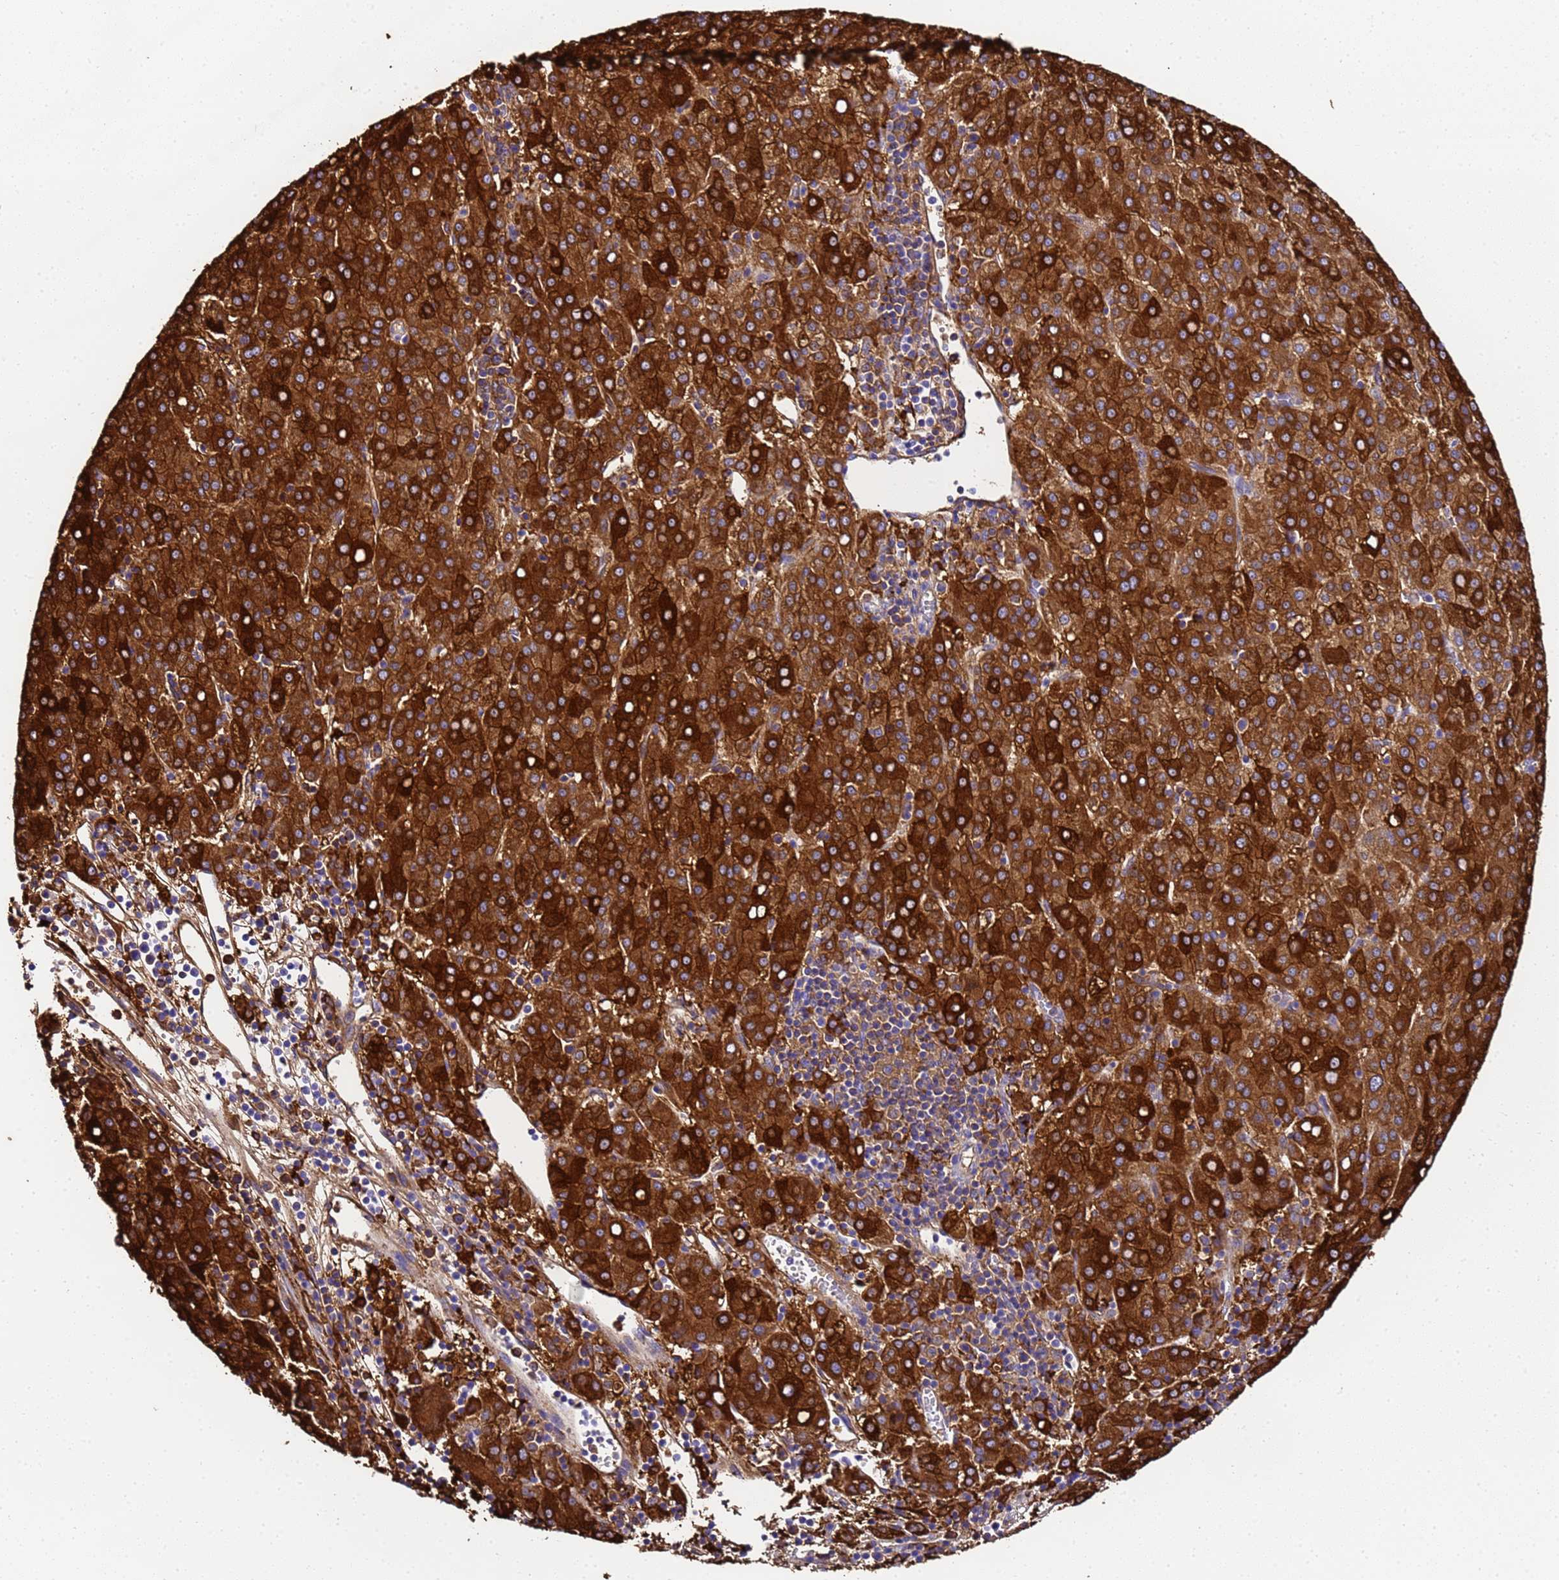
{"staining": {"intensity": "strong", "quantity": ">75%", "location": "cytoplasmic/membranous"}, "tissue": "liver cancer", "cell_type": "Tumor cells", "image_type": "cancer", "snomed": [{"axis": "morphology", "description": "Carcinoma, Hepatocellular, NOS"}, {"axis": "topography", "description": "Liver"}], "caption": "Liver cancer stained with a protein marker exhibits strong staining in tumor cells.", "gene": "FTL", "patient": {"sex": "female", "age": 58}}